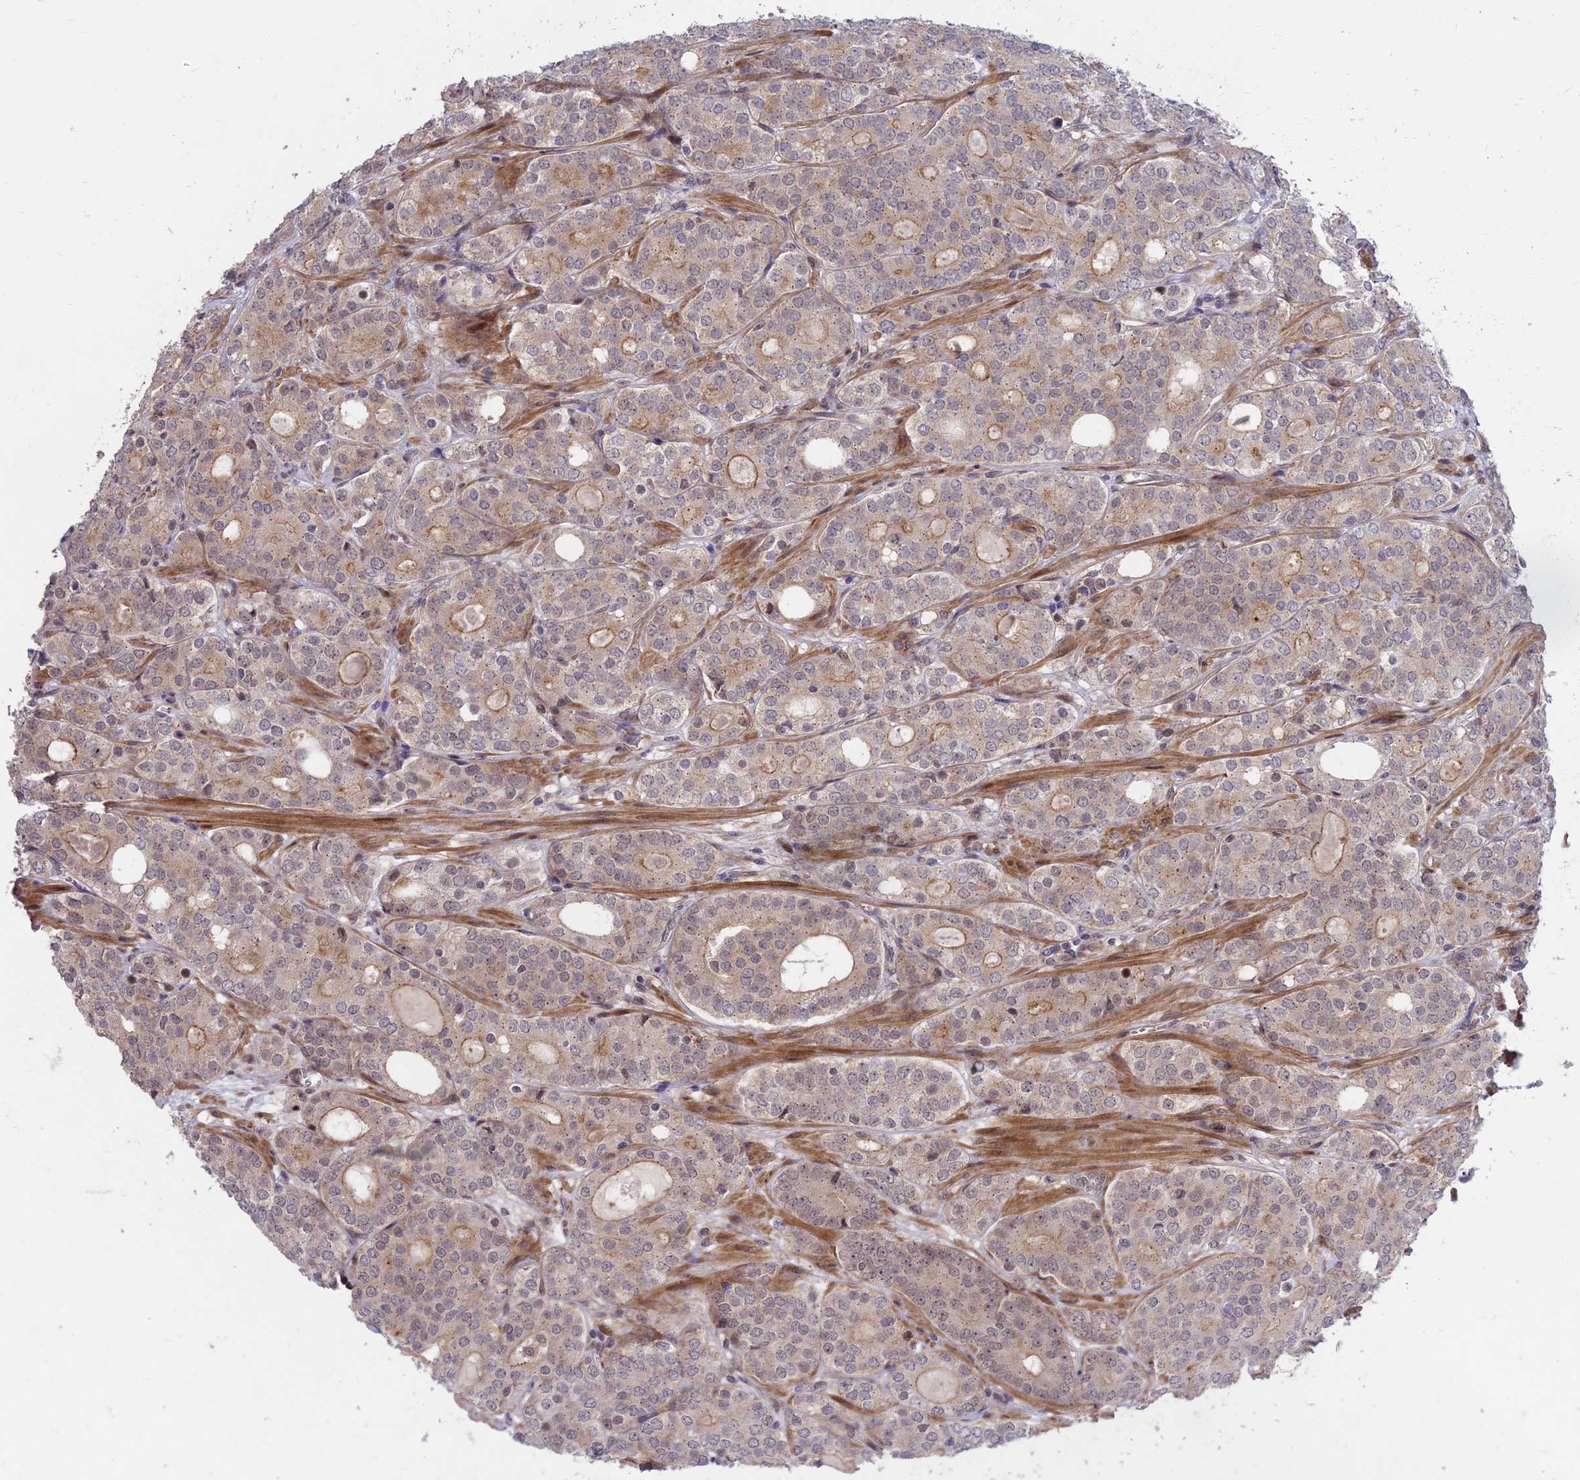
{"staining": {"intensity": "weak", "quantity": ">75%", "location": "cytoplasmic/membranous"}, "tissue": "prostate cancer", "cell_type": "Tumor cells", "image_type": "cancer", "snomed": [{"axis": "morphology", "description": "Adenocarcinoma, High grade"}, {"axis": "topography", "description": "Prostate"}], "caption": "Adenocarcinoma (high-grade) (prostate) stained with immunohistochemistry (IHC) shows weak cytoplasmic/membranous staining in about >75% of tumor cells.", "gene": "ZNF85", "patient": {"sex": "male", "age": 64}}